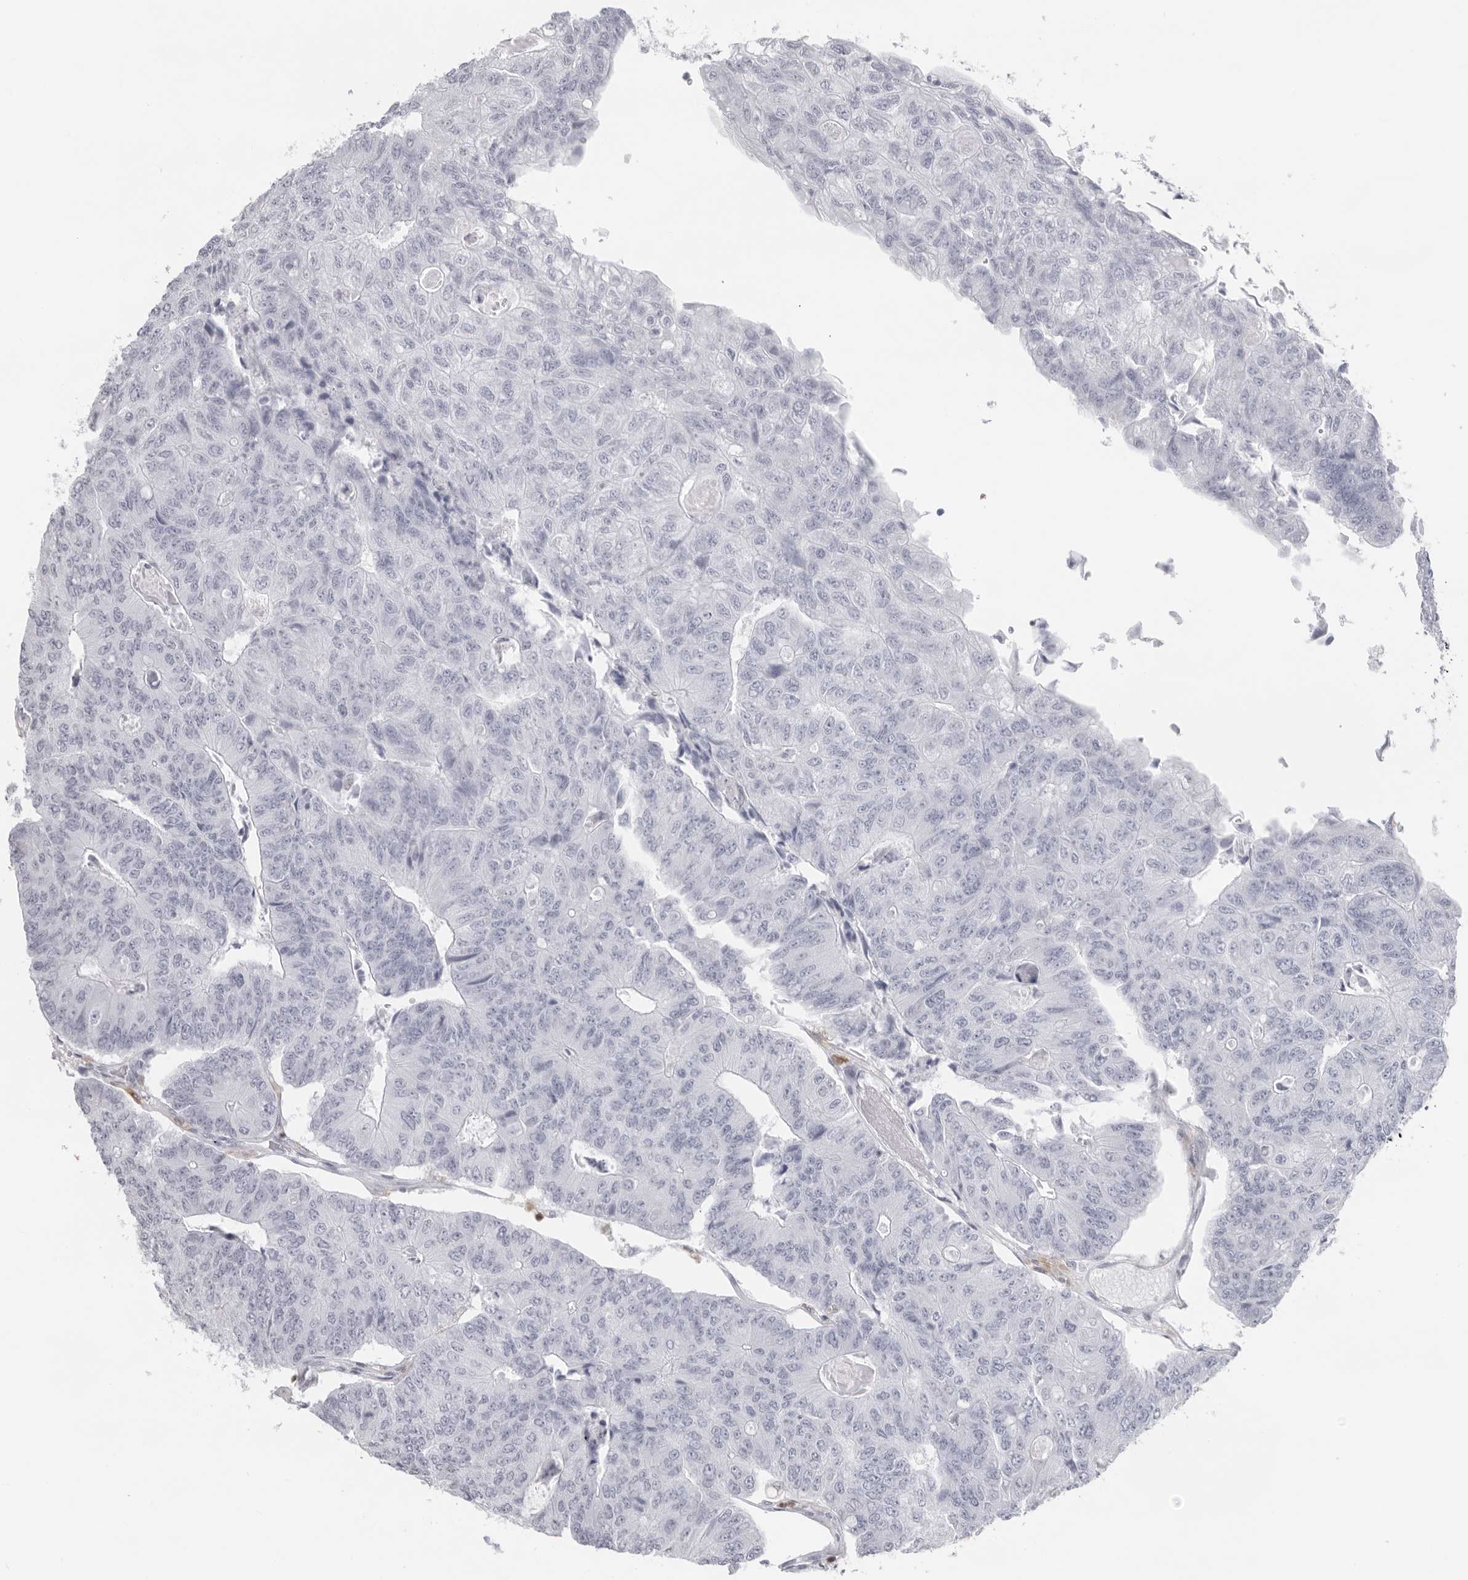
{"staining": {"intensity": "negative", "quantity": "none", "location": "none"}, "tissue": "colorectal cancer", "cell_type": "Tumor cells", "image_type": "cancer", "snomed": [{"axis": "morphology", "description": "Adenocarcinoma, NOS"}, {"axis": "topography", "description": "Colon"}], "caption": "Image shows no significant protein positivity in tumor cells of colorectal adenocarcinoma.", "gene": "FMNL1", "patient": {"sex": "female", "age": 67}}